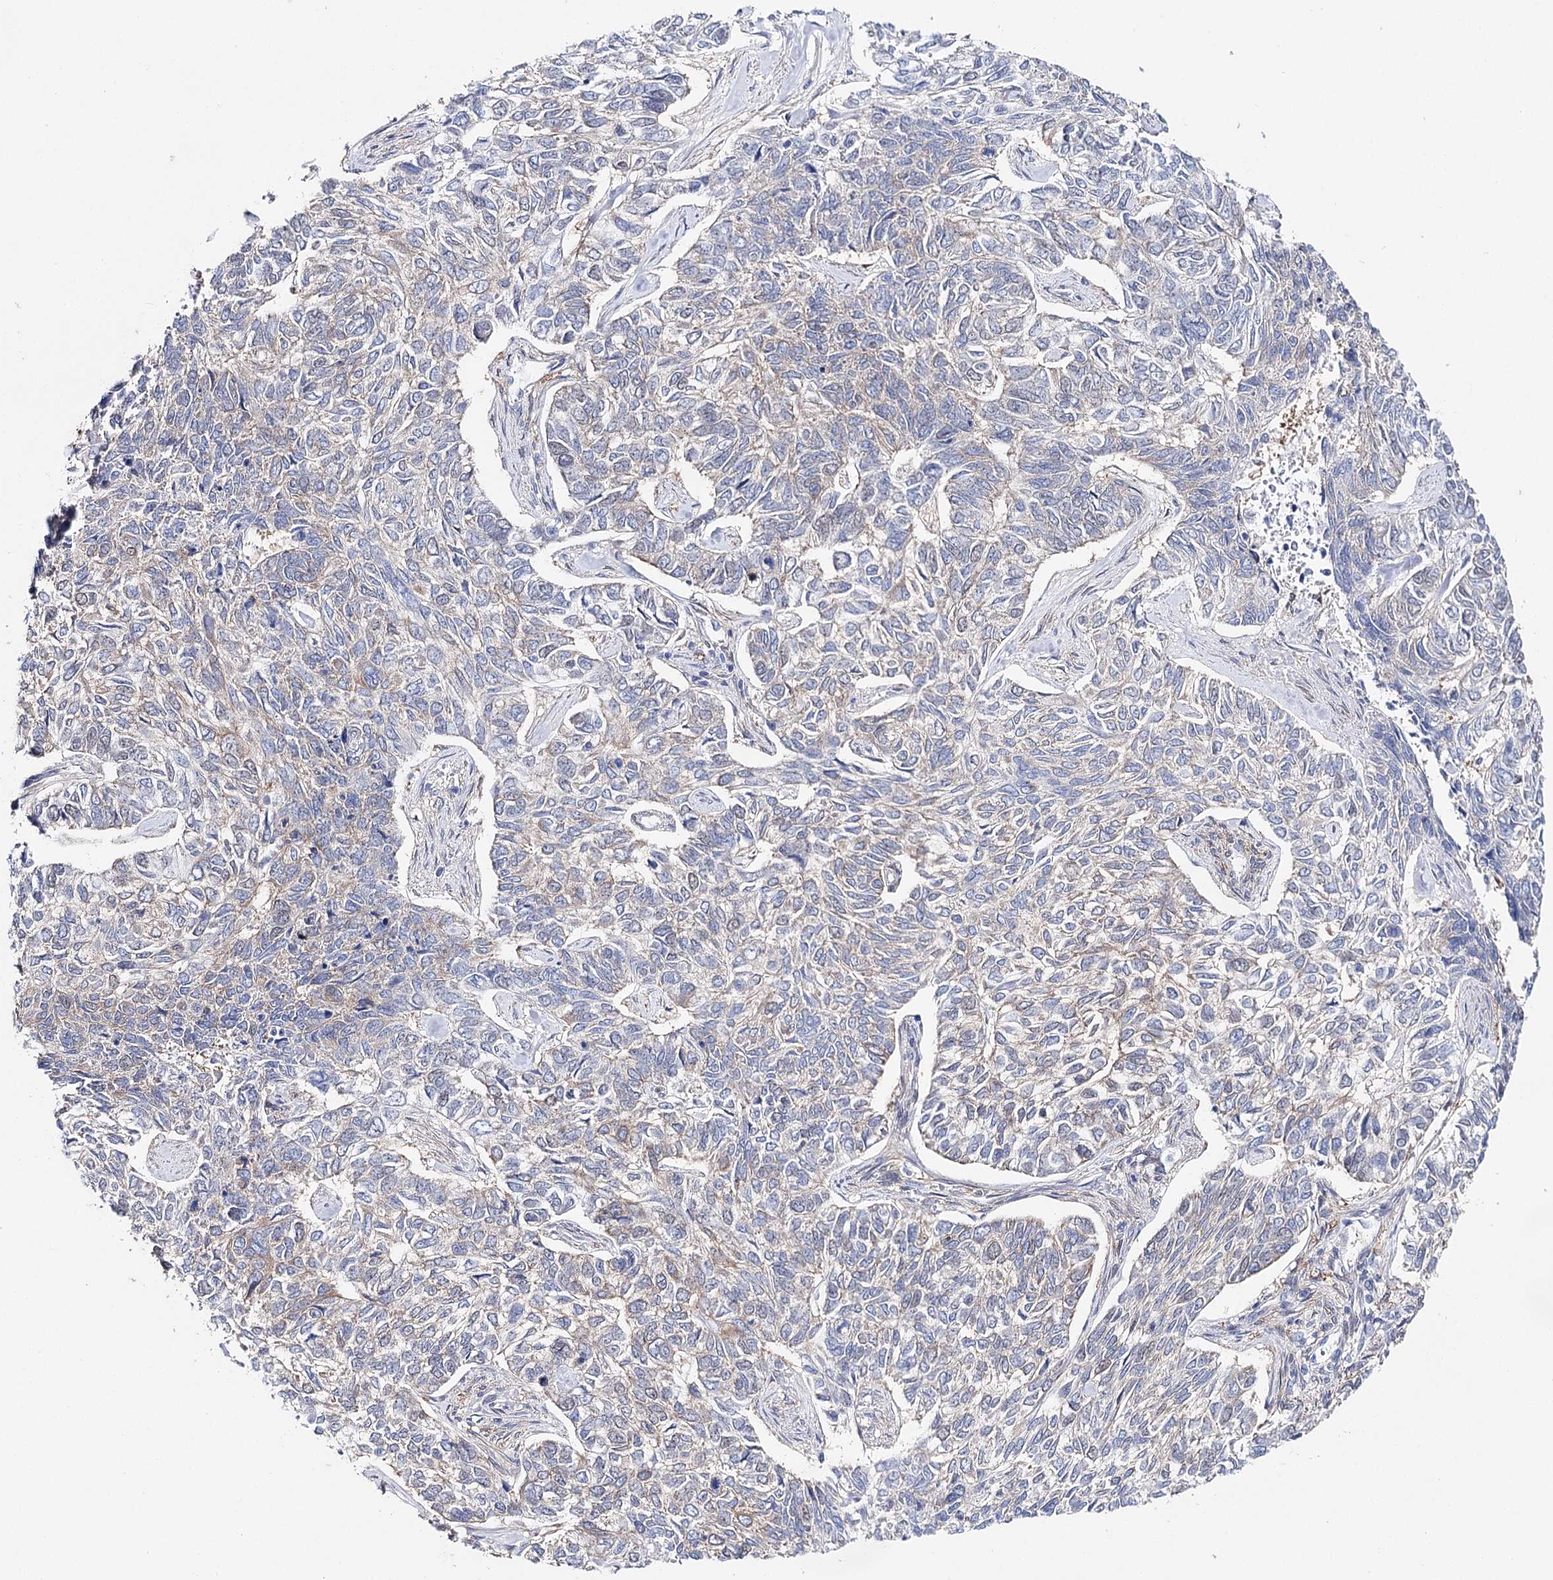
{"staining": {"intensity": "negative", "quantity": "none", "location": "none"}, "tissue": "skin cancer", "cell_type": "Tumor cells", "image_type": "cancer", "snomed": [{"axis": "morphology", "description": "Basal cell carcinoma"}, {"axis": "topography", "description": "Skin"}], "caption": "This micrograph is of basal cell carcinoma (skin) stained with IHC to label a protein in brown with the nuclei are counter-stained blue. There is no expression in tumor cells.", "gene": "UGDH", "patient": {"sex": "female", "age": 65}}